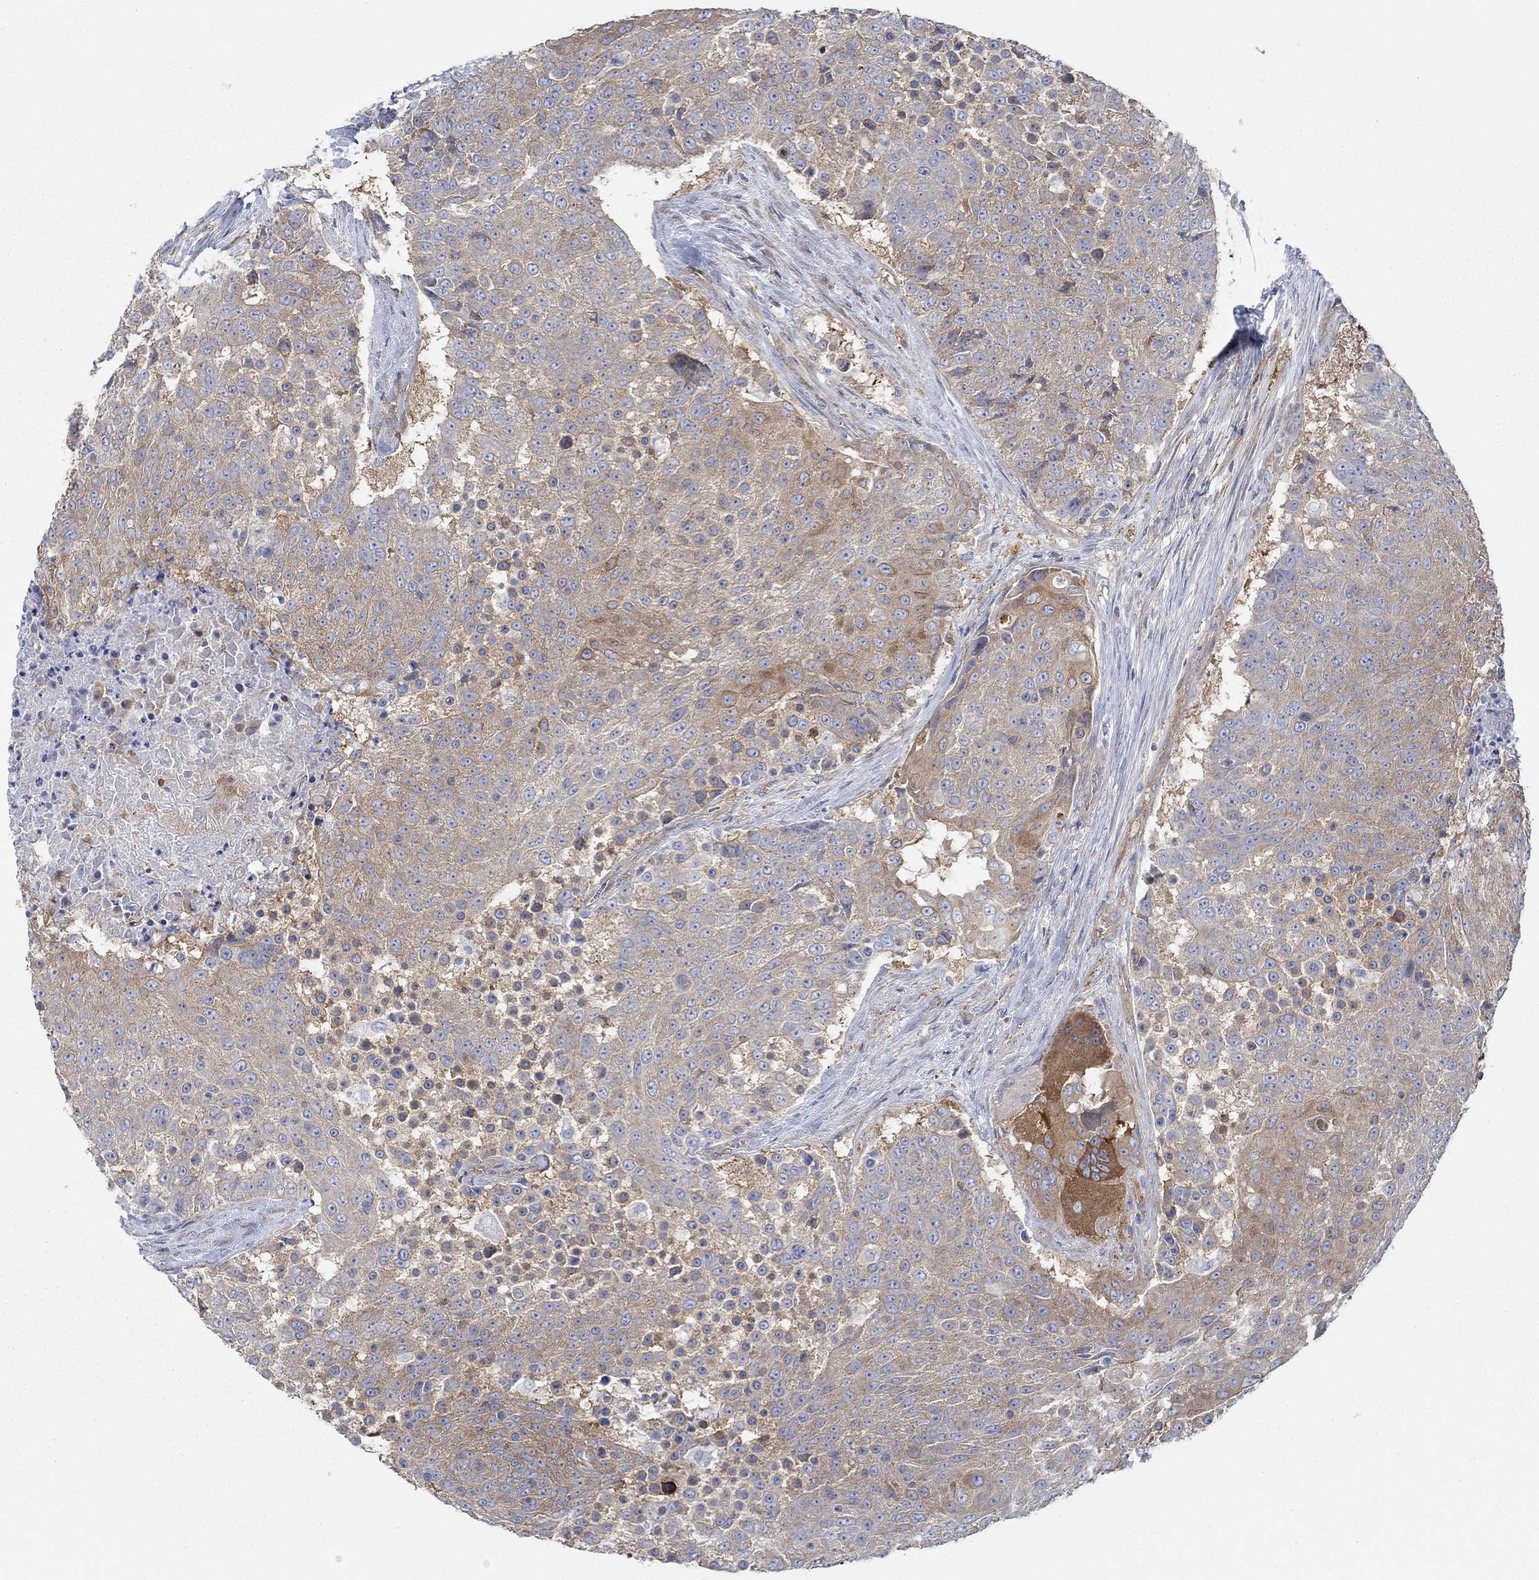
{"staining": {"intensity": "moderate", "quantity": ">75%", "location": "cytoplasmic/membranous"}, "tissue": "urothelial cancer", "cell_type": "Tumor cells", "image_type": "cancer", "snomed": [{"axis": "morphology", "description": "Urothelial carcinoma, High grade"}, {"axis": "topography", "description": "Urinary bladder"}], "caption": "IHC staining of urothelial cancer, which demonstrates medium levels of moderate cytoplasmic/membranous staining in approximately >75% of tumor cells indicating moderate cytoplasmic/membranous protein staining. The staining was performed using DAB (brown) for protein detection and nuclei were counterstained in hematoxylin (blue).", "gene": "SPAG9", "patient": {"sex": "female", "age": 63}}